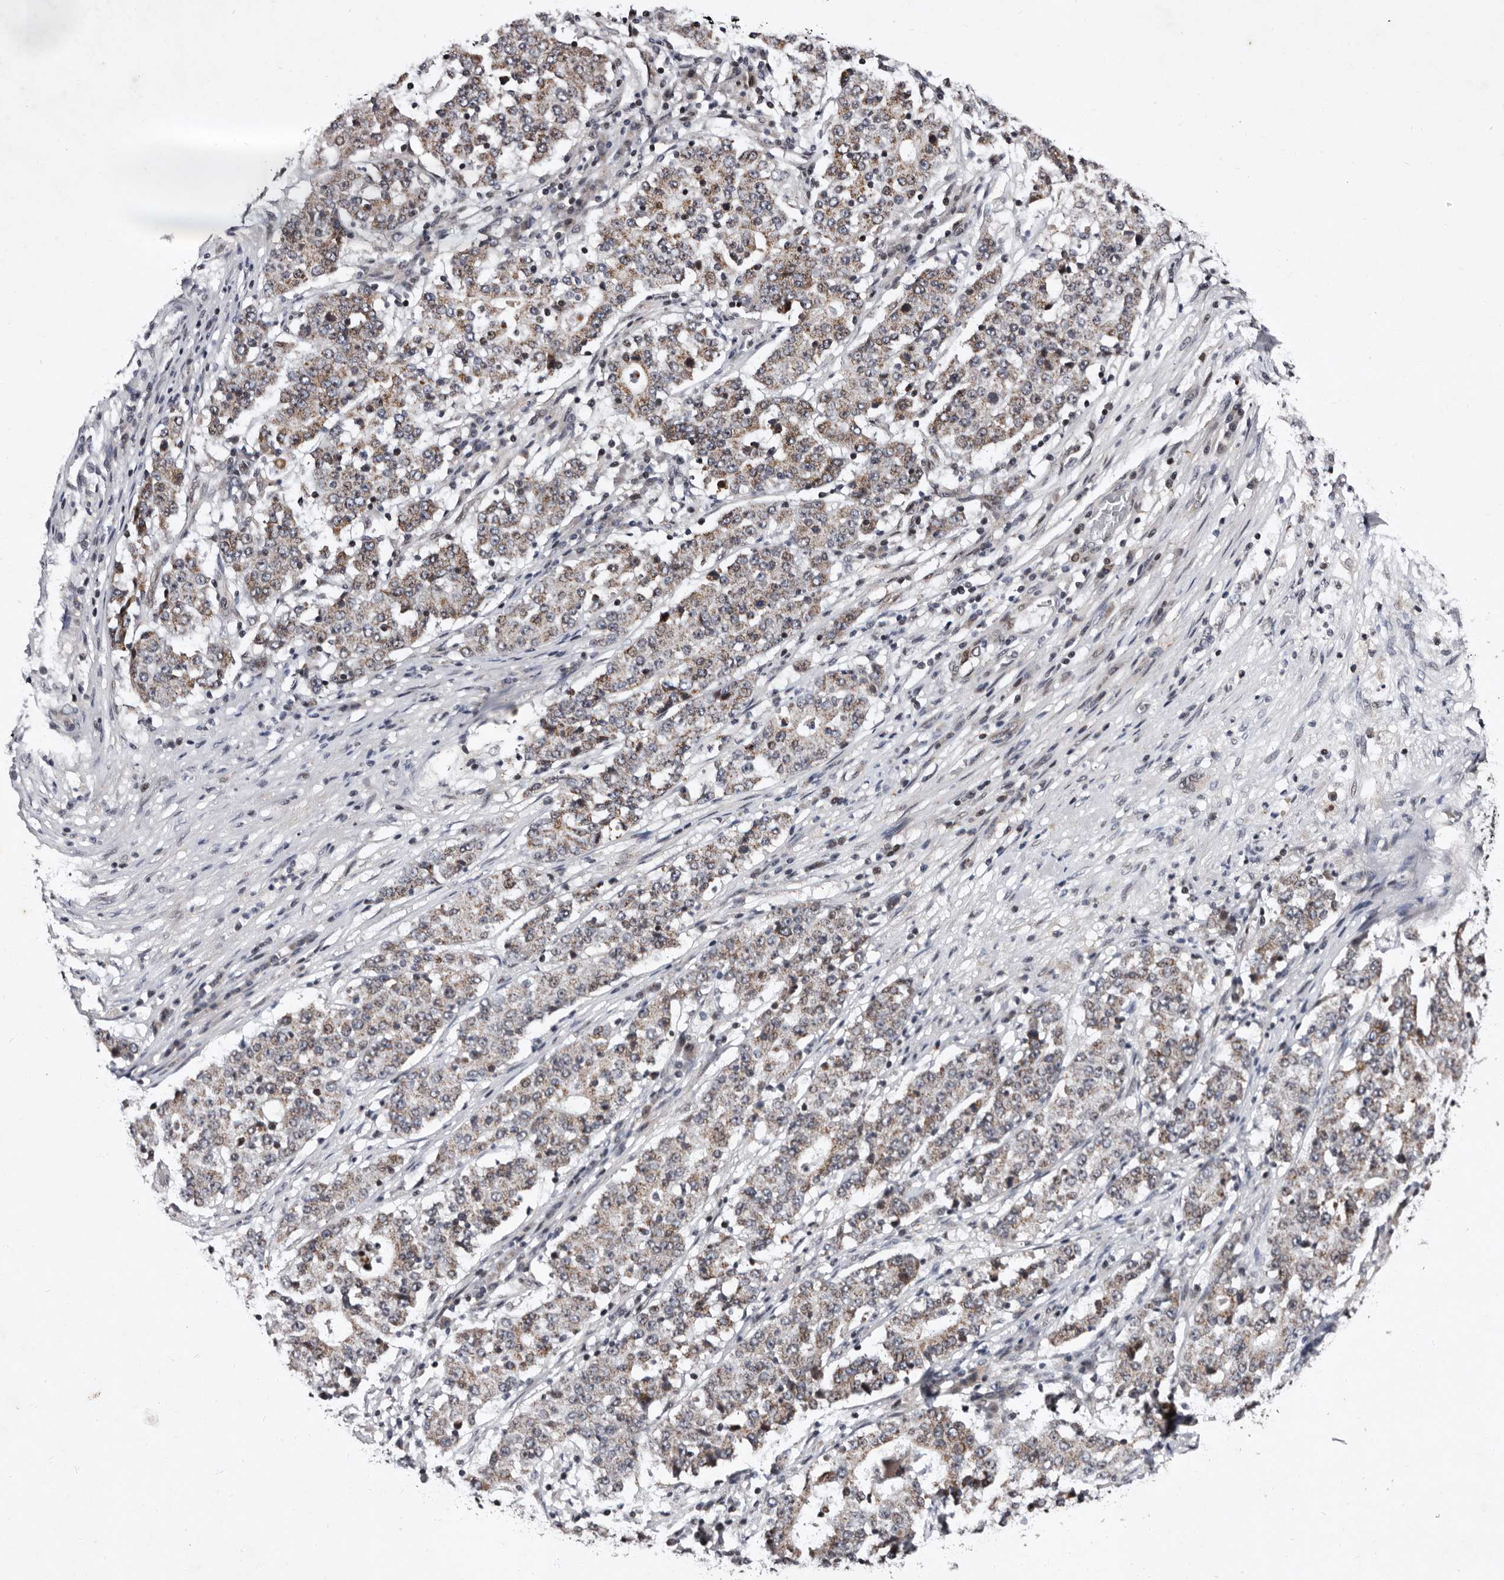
{"staining": {"intensity": "weak", "quantity": "25%-75%", "location": "cytoplasmic/membranous"}, "tissue": "stomach cancer", "cell_type": "Tumor cells", "image_type": "cancer", "snomed": [{"axis": "morphology", "description": "Adenocarcinoma, NOS"}, {"axis": "topography", "description": "Stomach"}], "caption": "Immunohistochemistry staining of adenocarcinoma (stomach), which demonstrates low levels of weak cytoplasmic/membranous expression in approximately 25%-75% of tumor cells indicating weak cytoplasmic/membranous protein positivity. The staining was performed using DAB (3,3'-diaminobenzidine) (brown) for protein detection and nuclei were counterstained in hematoxylin (blue).", "gene": "TNKS", "patient": {"sex": "male", "age": 59}}